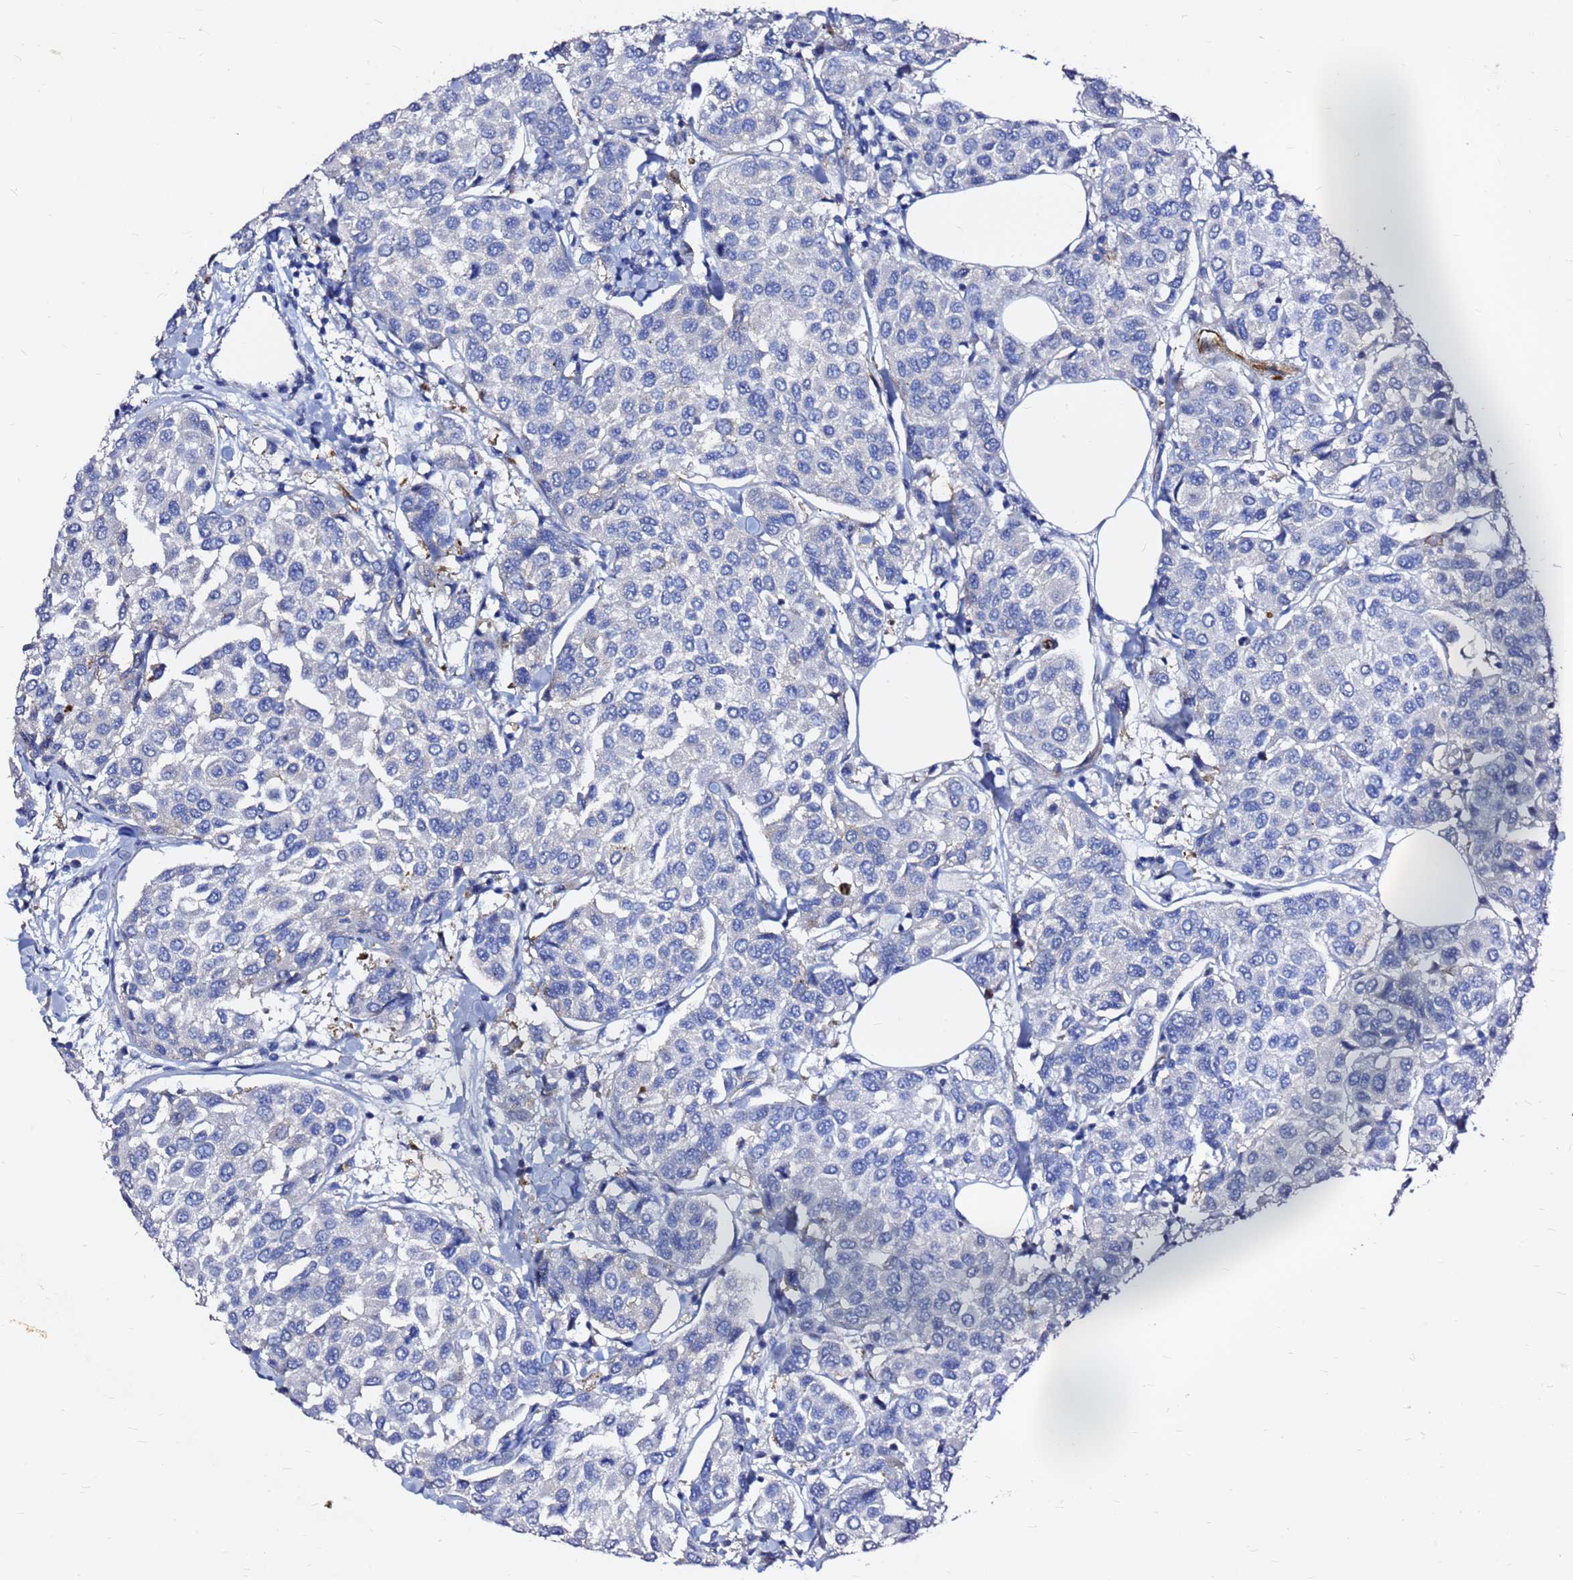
{"staining": {"intensity": "negative", "quantity": "none", "location": "none"}, "tissue": "breast cancer", "cell_type": "Tumor cells", "image_type": "cancer", "snomed": [{"axis": "morphology", "description": "Duct carcinoma"}, {"axis": "topography", "description": "Breast"}], "caption": "A high-resolution micrograph shows immunohistochemistry (IHC) staining of intraductal carcinoma (breast), which demonstrates no significant staining in tumor cells.", "gene": "TUBA8", "patient": {"sex": "female", "age": 55}}